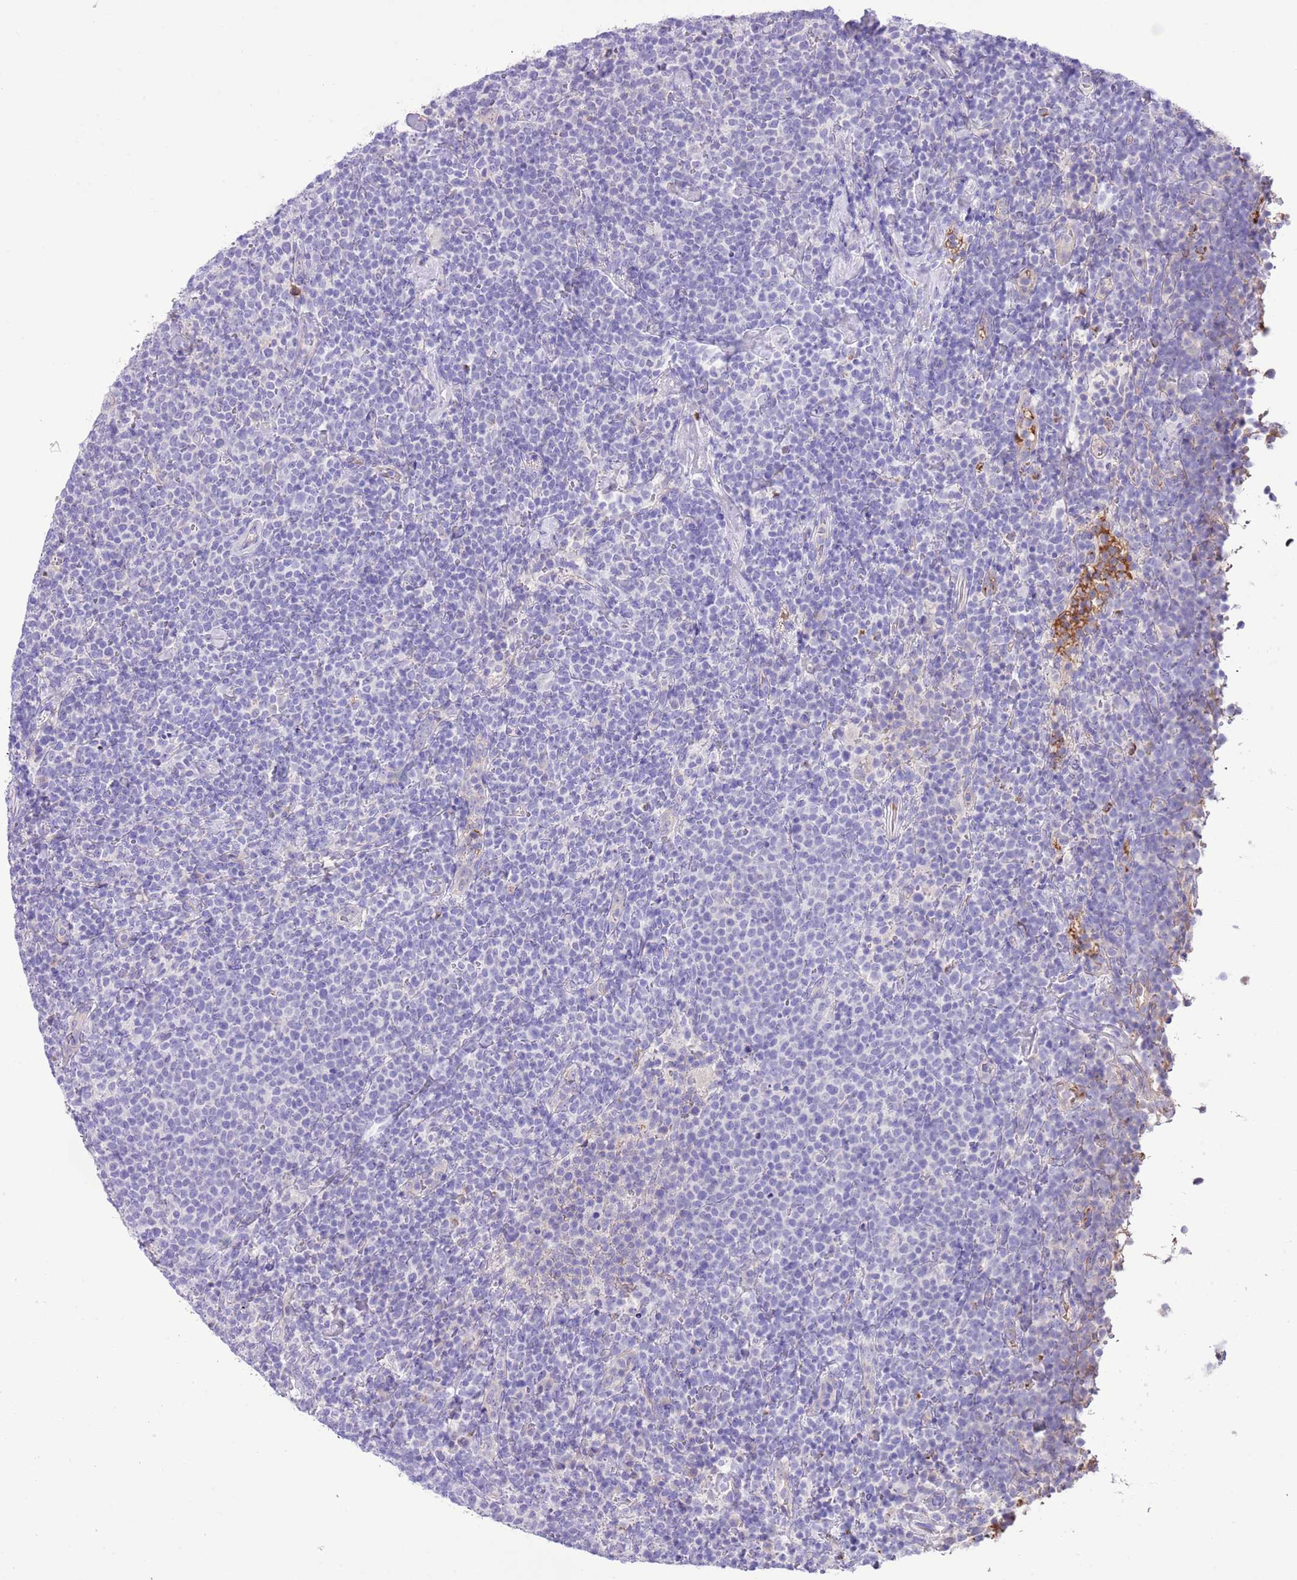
{"staining": {"intensity": "negative", "quantity": "none", "location": "none"}, "tissue": "lymphoma", "cell_type": "Tumor cells", "image_type": "cancer", "snomed": [{"axis": "morphology", "description": "Malignant lymphoma, non-Hodgkin's type, High grade"}, {"axis": "topography", "description": "Lymph node"}], "caption": "An immunohistochemistry image of lymphoma is shown. There is no staining in tumor cells of lymphoma.", "gene": "IGF1", "patient": {"sex": "male", "age": 61}}